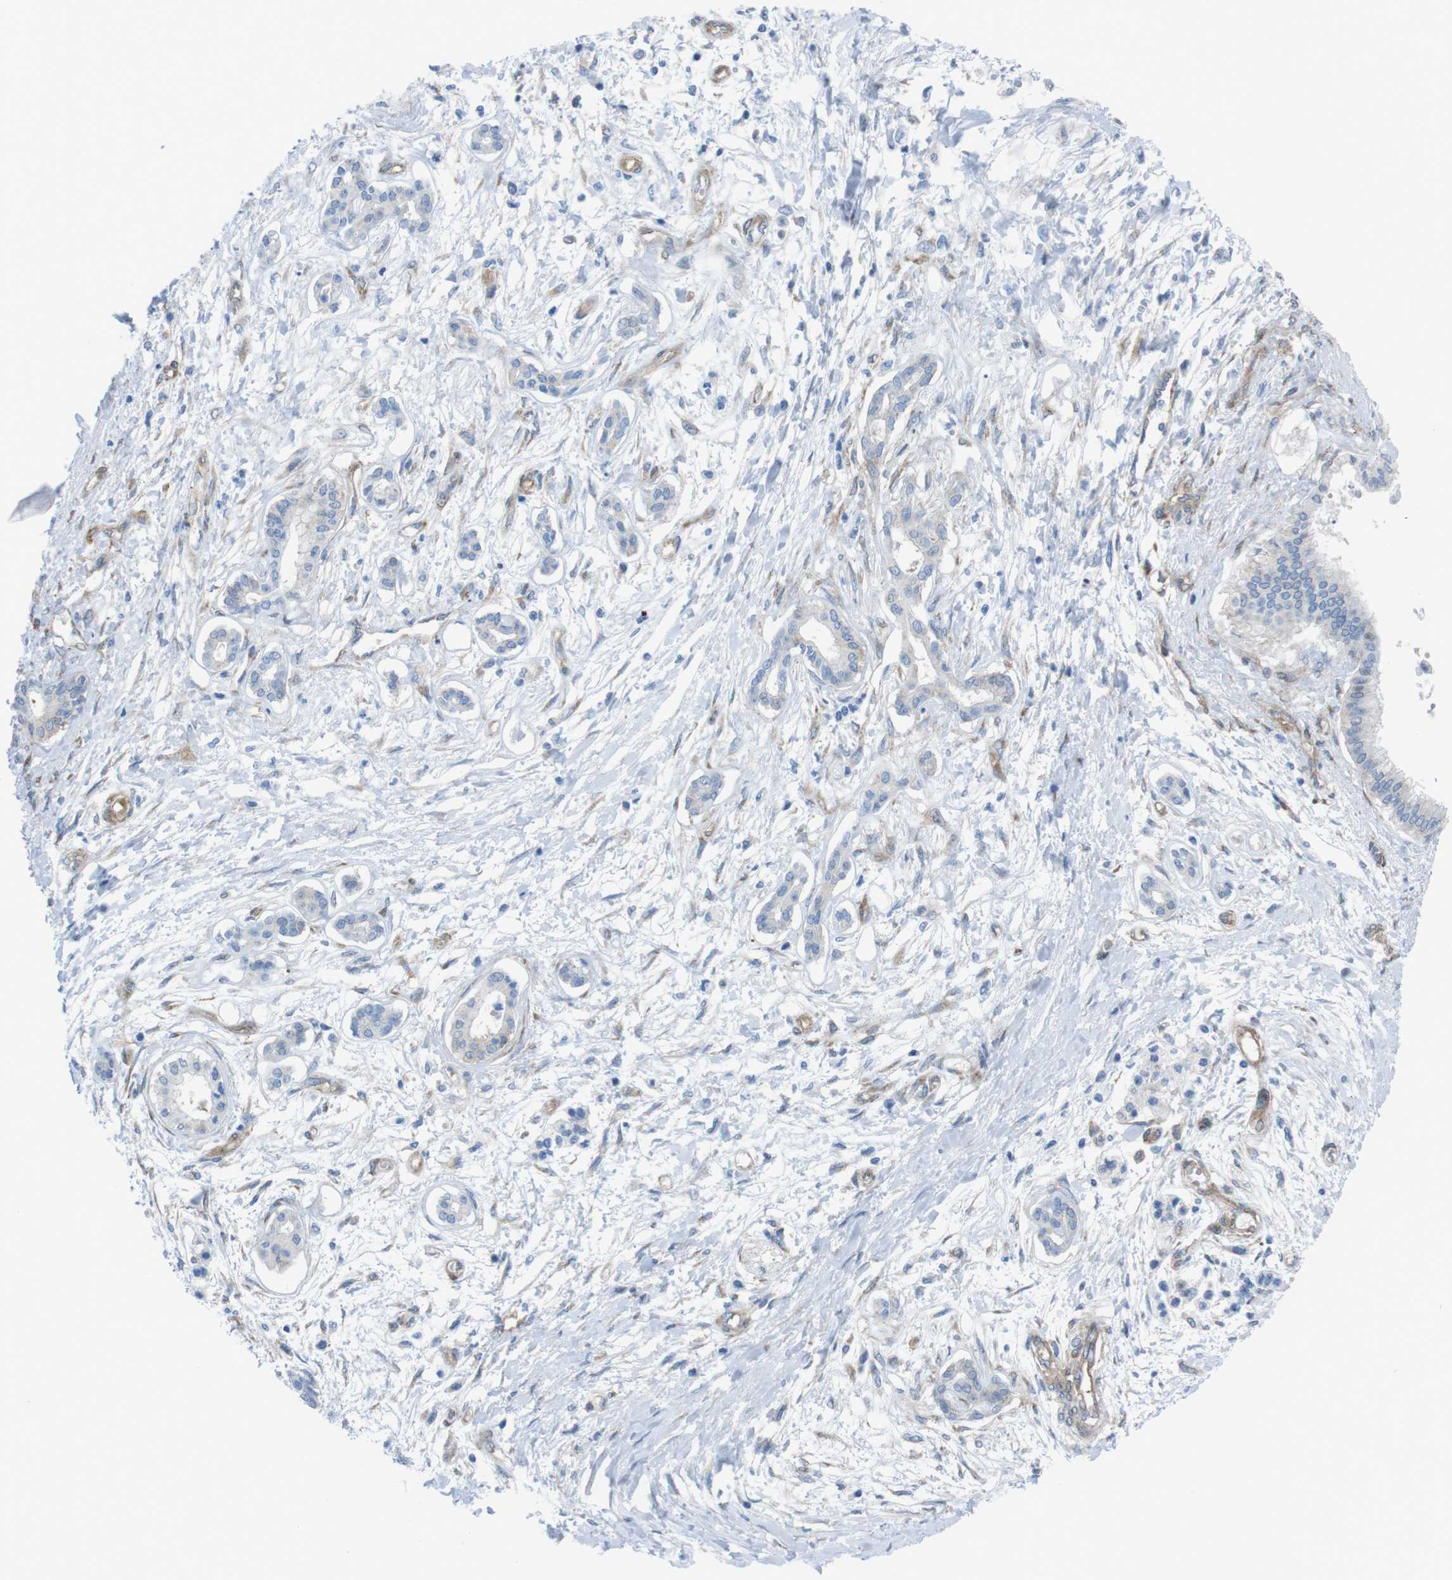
{"staining": {"intensity": "negative", "quantity": "none", "location": "none"}, "tissue": "pancreatic cancer", "cell_type": "Tumor cells", "image_type": "cancer", "snomed": [{"axis": "morphology", "description": "Adenocarcinoma, NOS"}, {"axis": "topography", "description": "Pancreas"}], "caption": "Protein analysis of pancreatic cancer demonstrates no significant positivity in tumor cells.", "gene": "DIAPH2", "patient": {"sex": "male", "age": 56}}